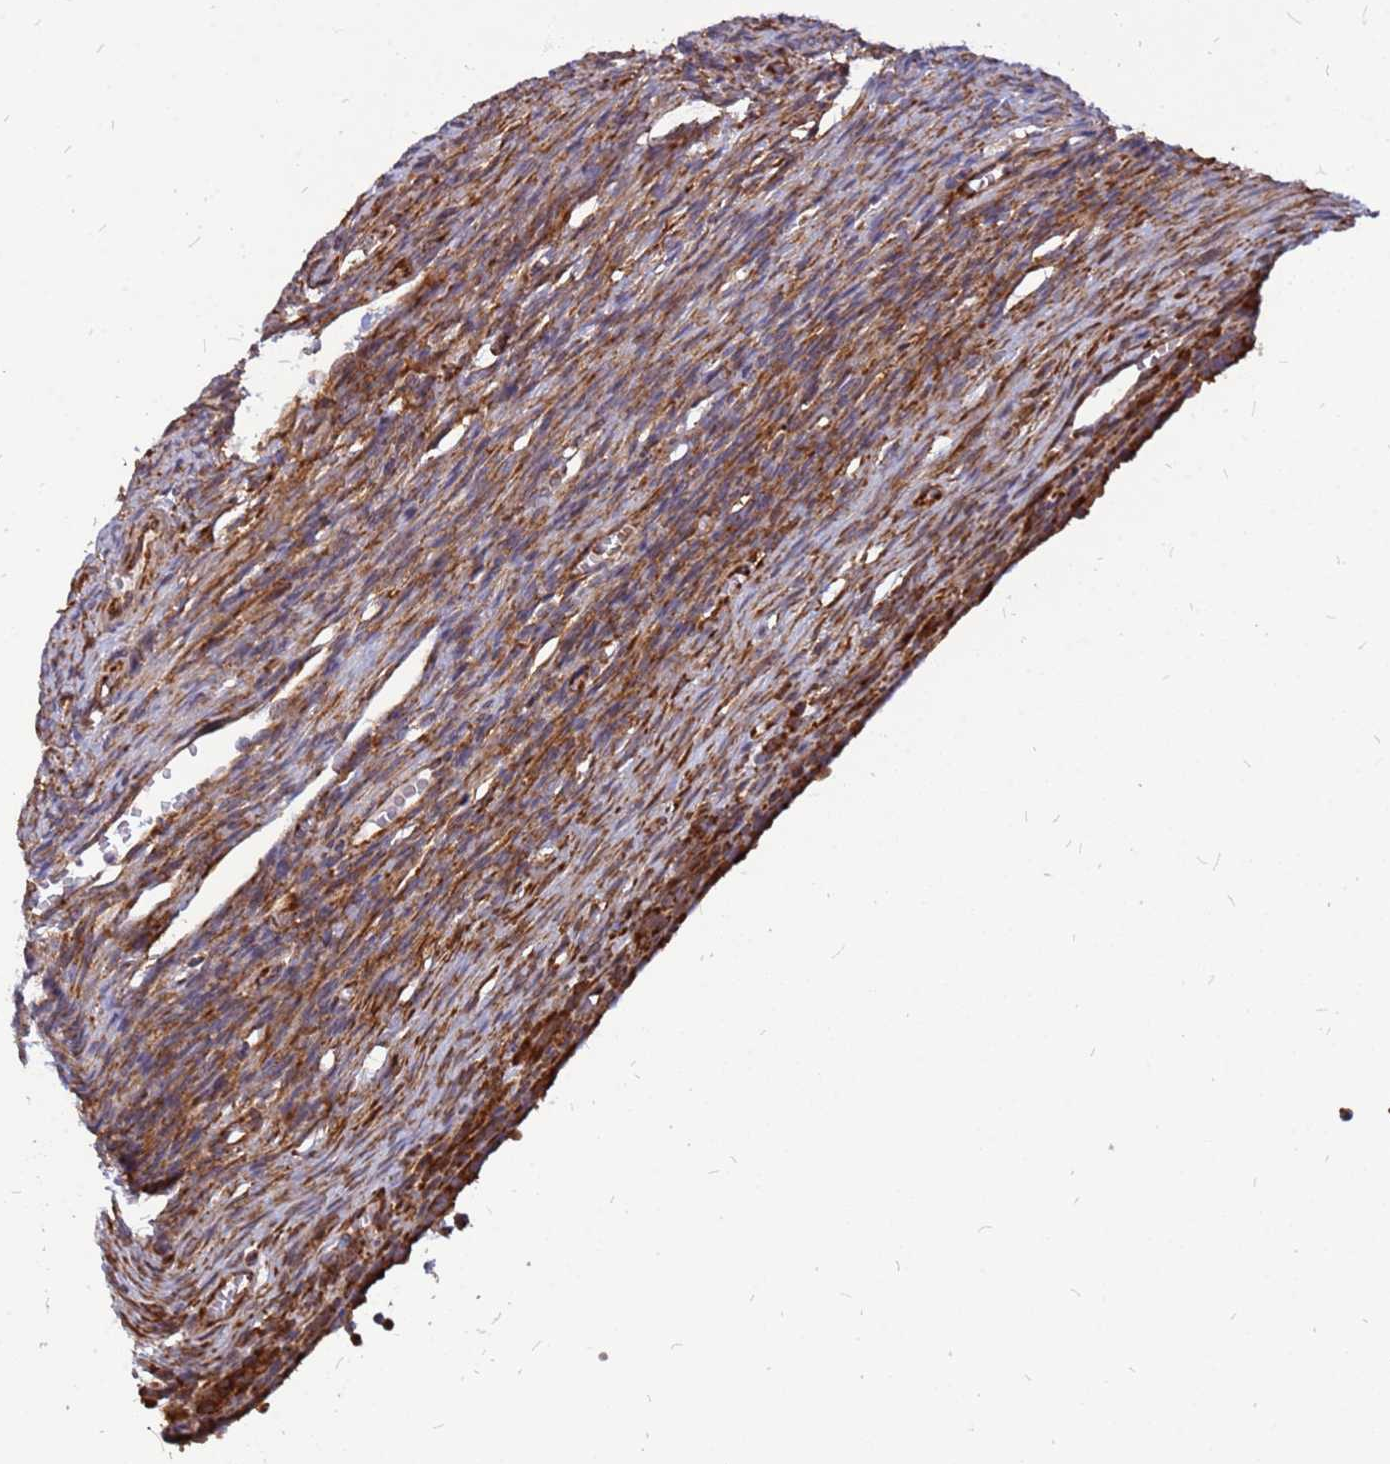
{"staining": {"intensity": "moderate", "quantity": ">75%", "location": "cytoplasmic/membranous"}, "tissue": "ovary", "cell_type": "Ovarian stroma cells", "image_type": "normal", "snomed": [{"axis": "morphology", "description": "Normal tissue, NOS"}, {"axis": "topography", "description": "Ovary"}], "caption": "Moderate cytoplasmic/membranous staining for a protein is present in approximately >75% of ovarian stroma cells of benign ovary using immunohistochemistry (IHC).", "gene": "RPL8", "patient": {"sex": "female", "age": 27}}